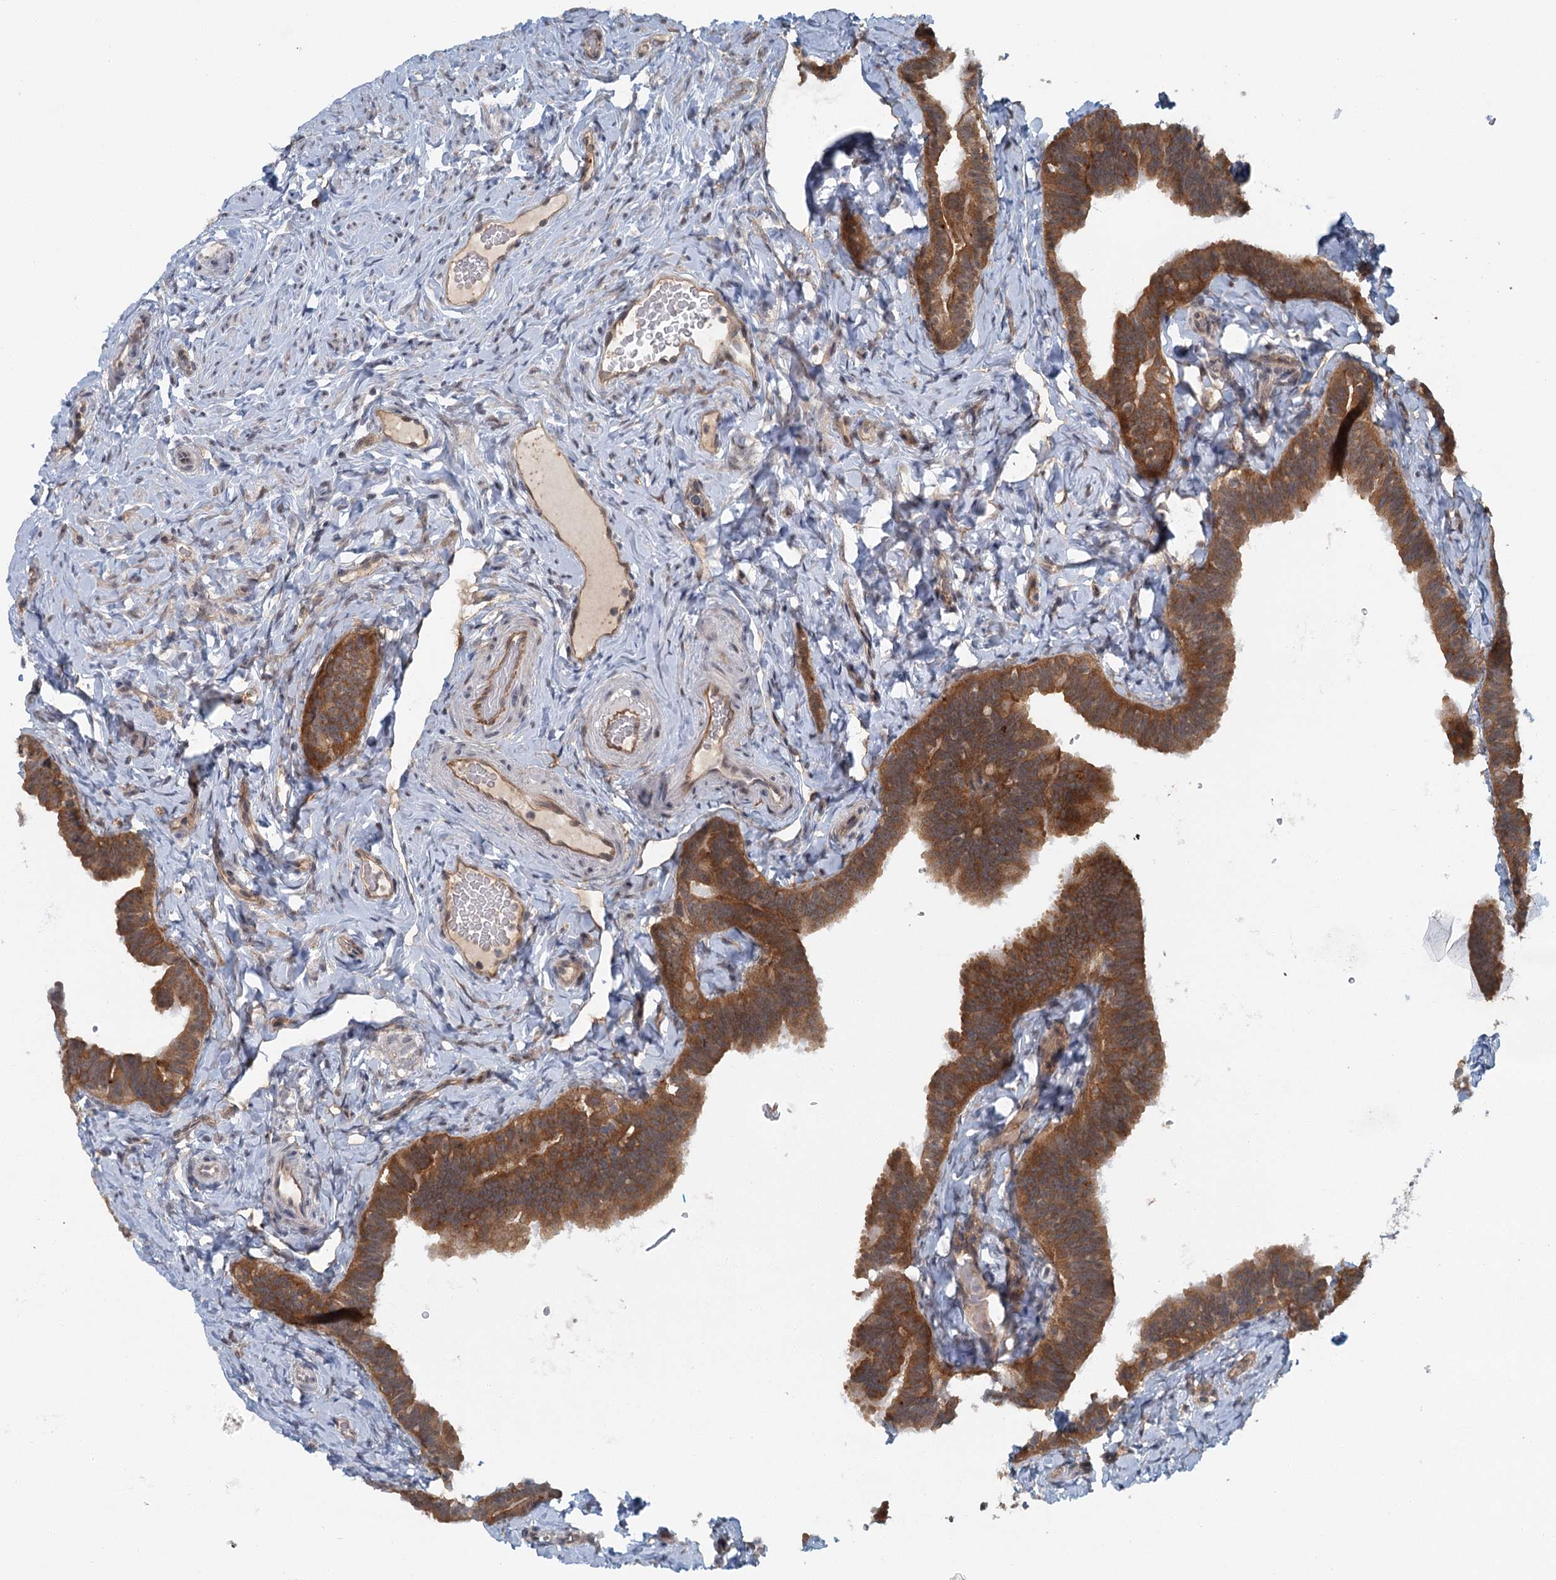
{"staining": {"intensity": "moderate", "quantity": "25%-75%", "location": "cytoplasmic/membranous"}, "tissue": "fallopian tube", "cell_type": "Glandular cells", "image_type": "normal", "snomed": [{"axis": "morphology", "description": "Normal tissue, NOS"}, {"axis": "topography", "description": "Fallopian tube"}], "caption": "Brown immunohistochemical staining in normal fallopian tube displays moderate cytoplasmic/membranous staining in about 25%-75% of glandular cells.", "gene": "TAS2R42", "patient": {"sex": "female", "age": 65}}